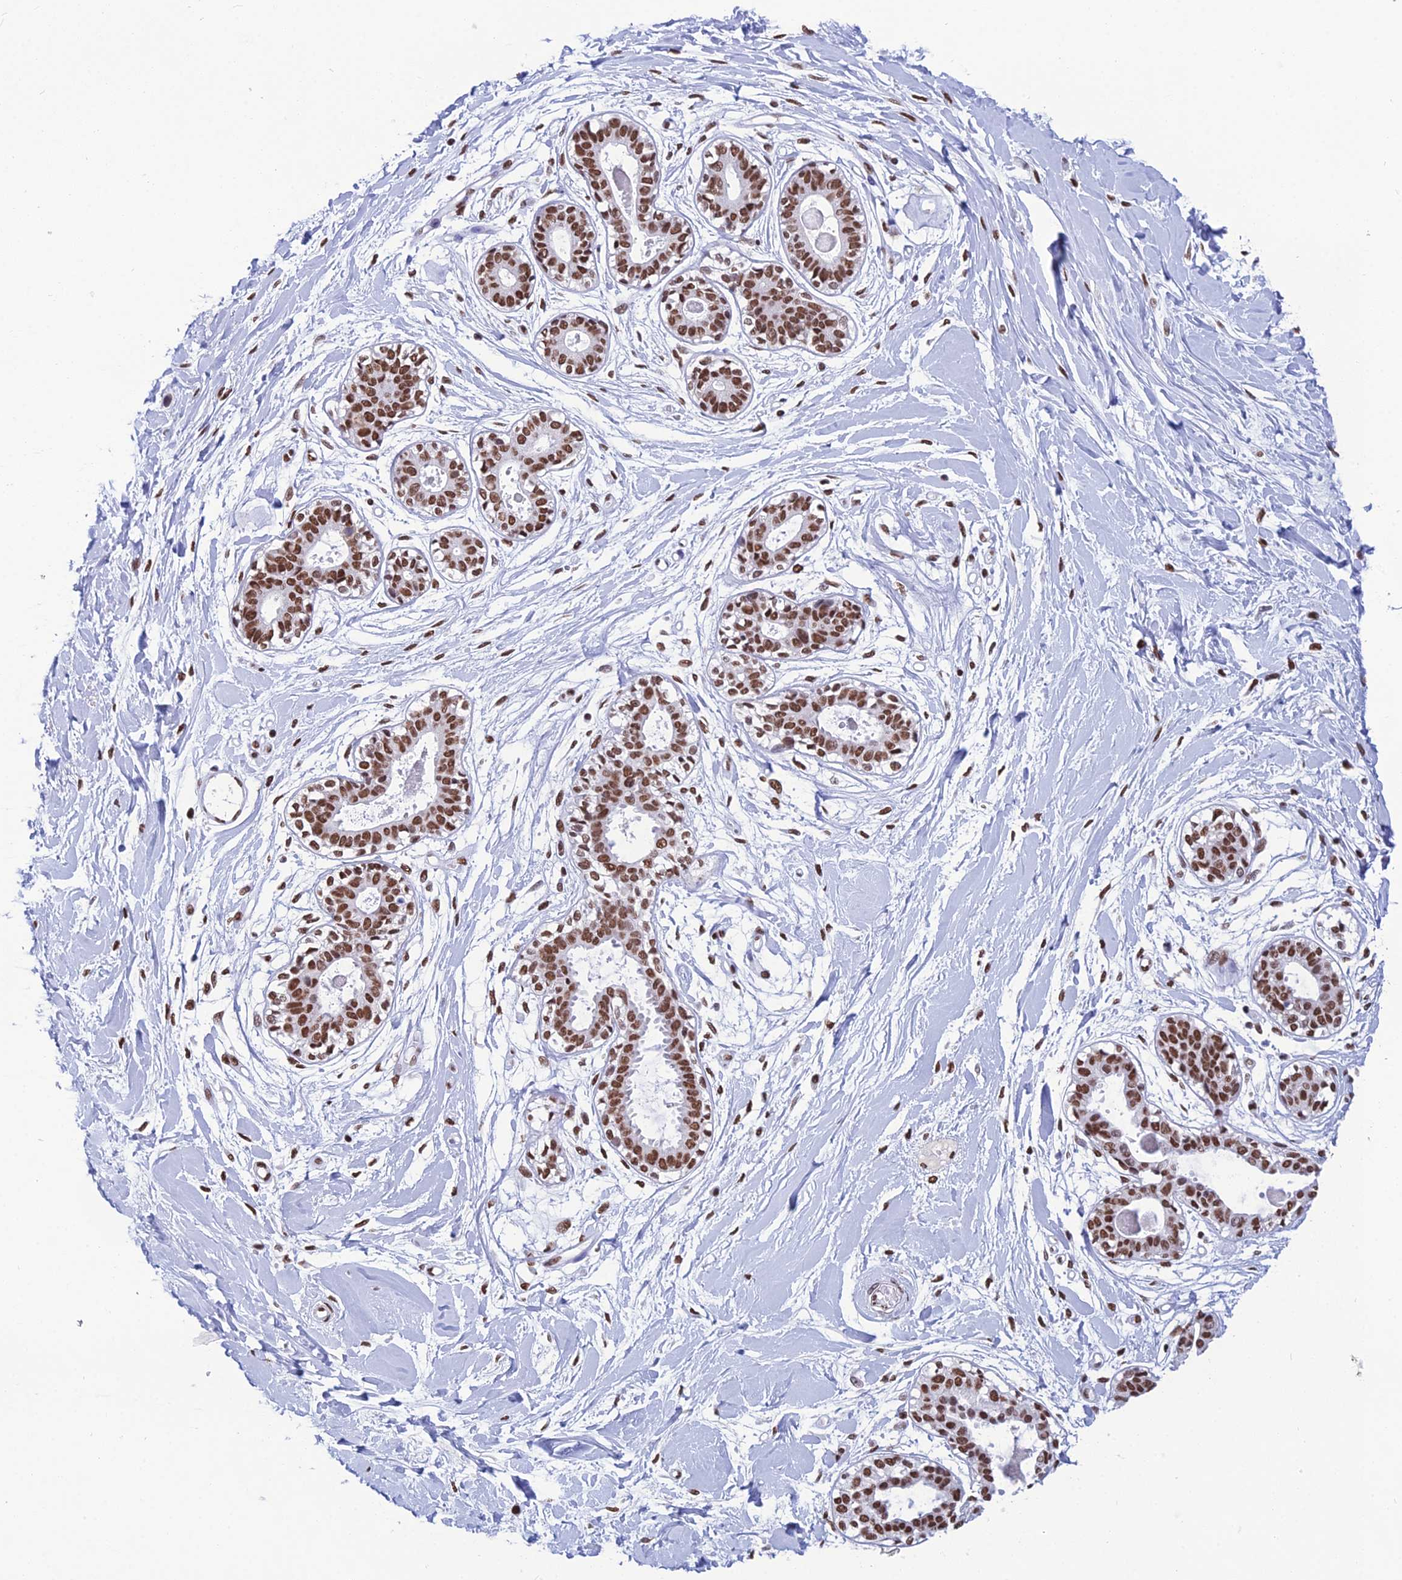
{"staining": {"intensity": "moderate", "quantity": ">75%", "location": "nuclear"}, "tissue": "breast", "cell_type": "Adipocytes", "image_type": "normal", "snomed": [{"axis": "morphology", "description": "Normal tissue, NOS"}, {"axis": "topography", "description": "Breast"}], "caption": "A brown stain shows moderate nuclear positivity of a protein in adipocytes of unremarkable breast.", "gene": "PRAMEF12", "patient": {"sex": "female", "age": 45}}